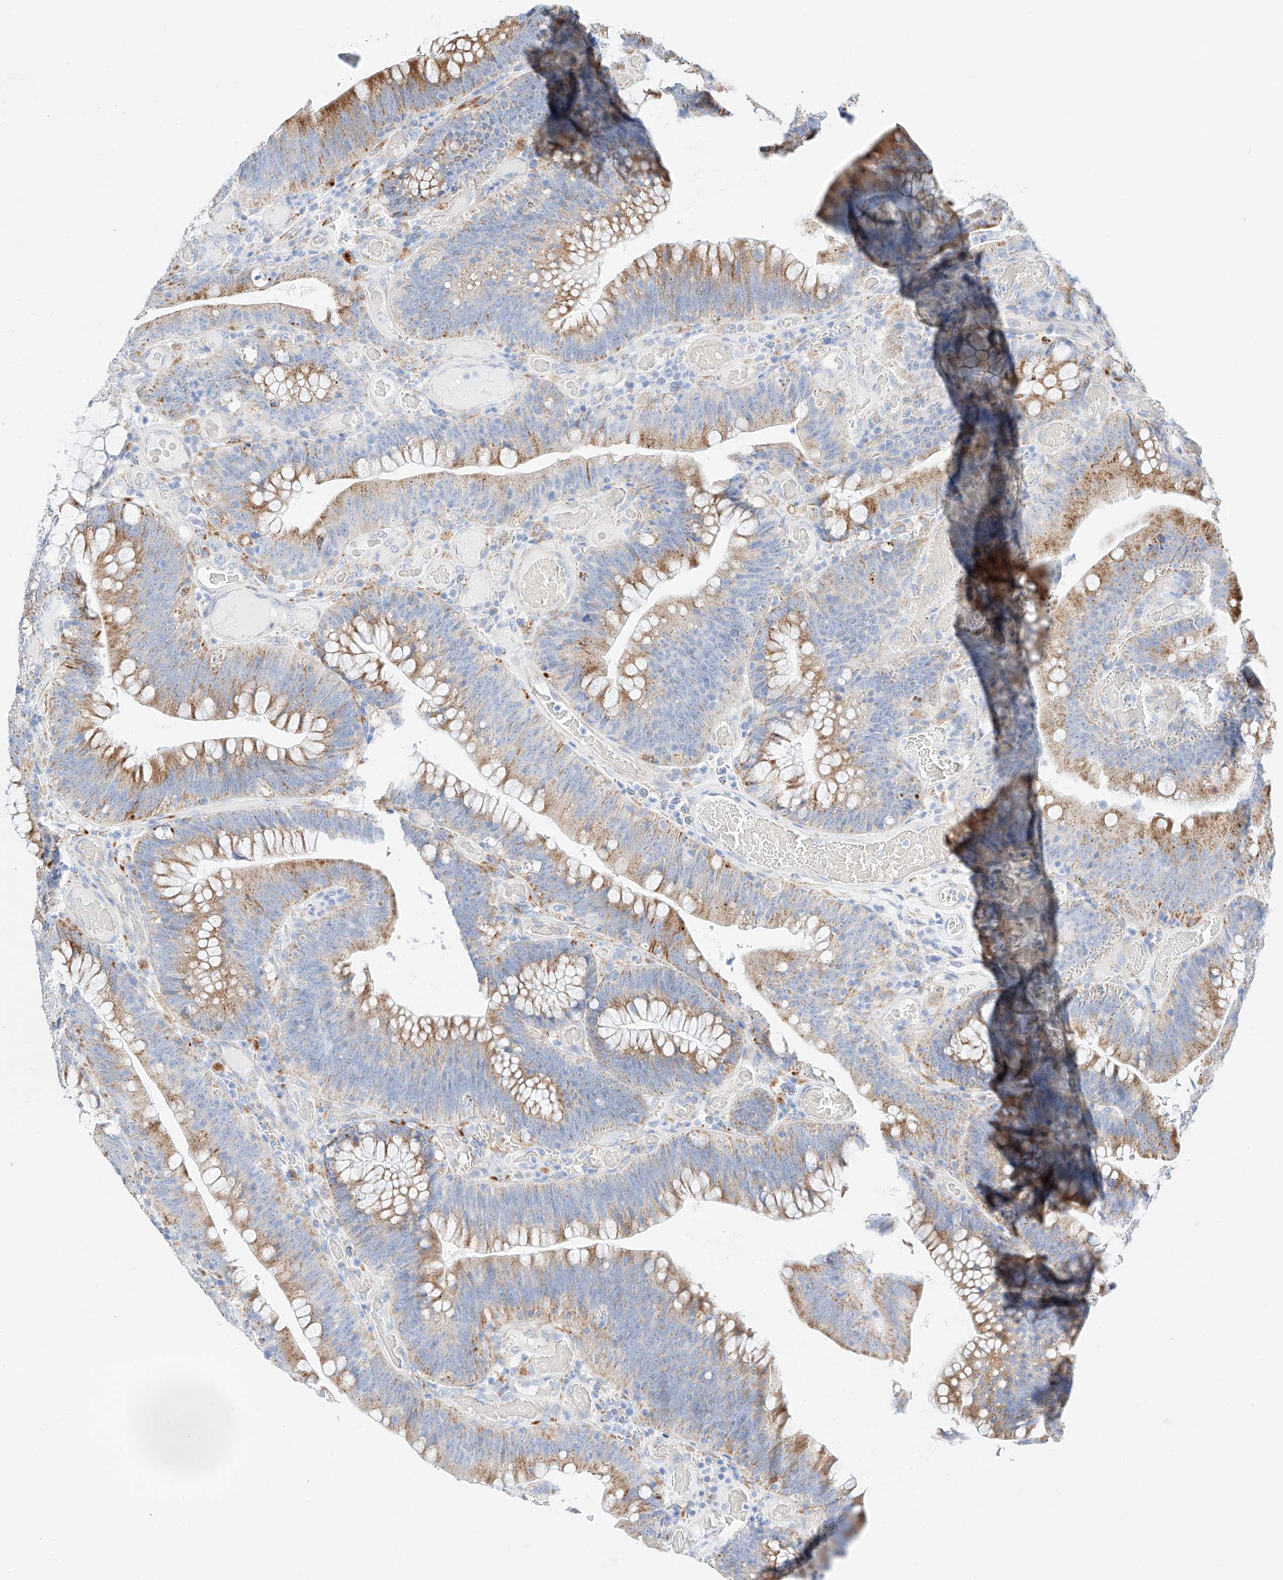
{"staining": {"intensity": "moderate", "quantity": "25%-75%", "location": "cytoplasmic/membranous"}, "tissue": "colorectal cancer", "cell_type": "Tumor cells", "image_type": "cancer", "snomed": [{"axis": "morphology", "description": "Normal tissue, NOS"}, {"axis": "topography", "description": "Colon"}], "caption": "Human colorectal cancer stained with a brown dye shows moderate cytoplasmic/membranous positive expression in approximately 25%-75% of tumor cells.", "gene": "C6orf62", "patient": {"sex": "female", "age": 82}}